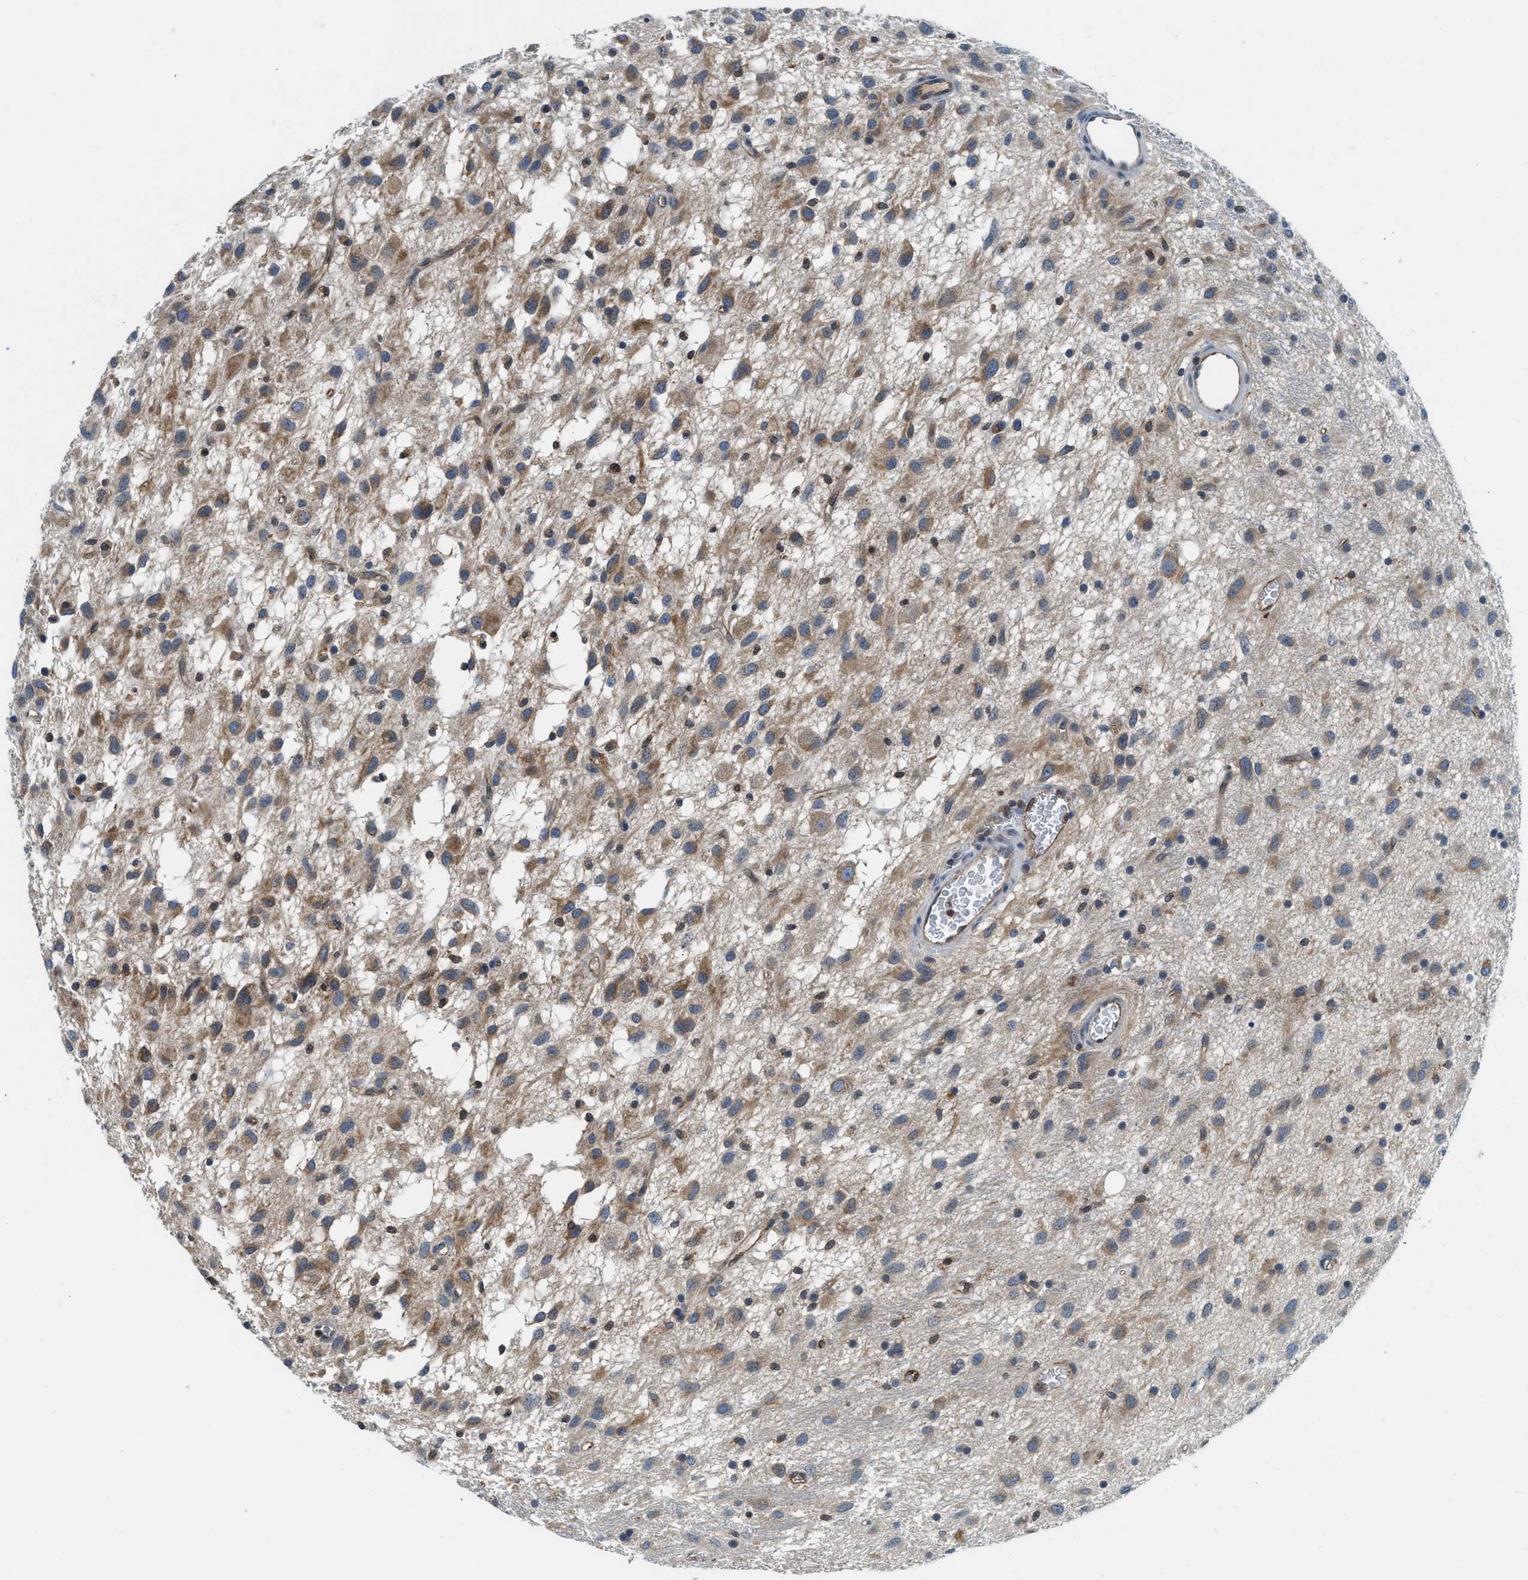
{"staining": {"intensity": "moderate", "quantity": ">75%", "location": "cytoplasmic/membranous"}, "tissue": "glioma", "cell_type": "Tumor cells", "image_type": "cancer", "snomed": [{"axis": "morphology", "description": "Glioma, malignant, Low grade"}, {"axis": "topography", "description": "Brain"}], "caption": "Moderate cytoplasmic/membranous protein positivity is seen in about >75% of tumor cells in glioma.", "gene": "BCAP31", "patient": {"sex": "male", "age": 77}}